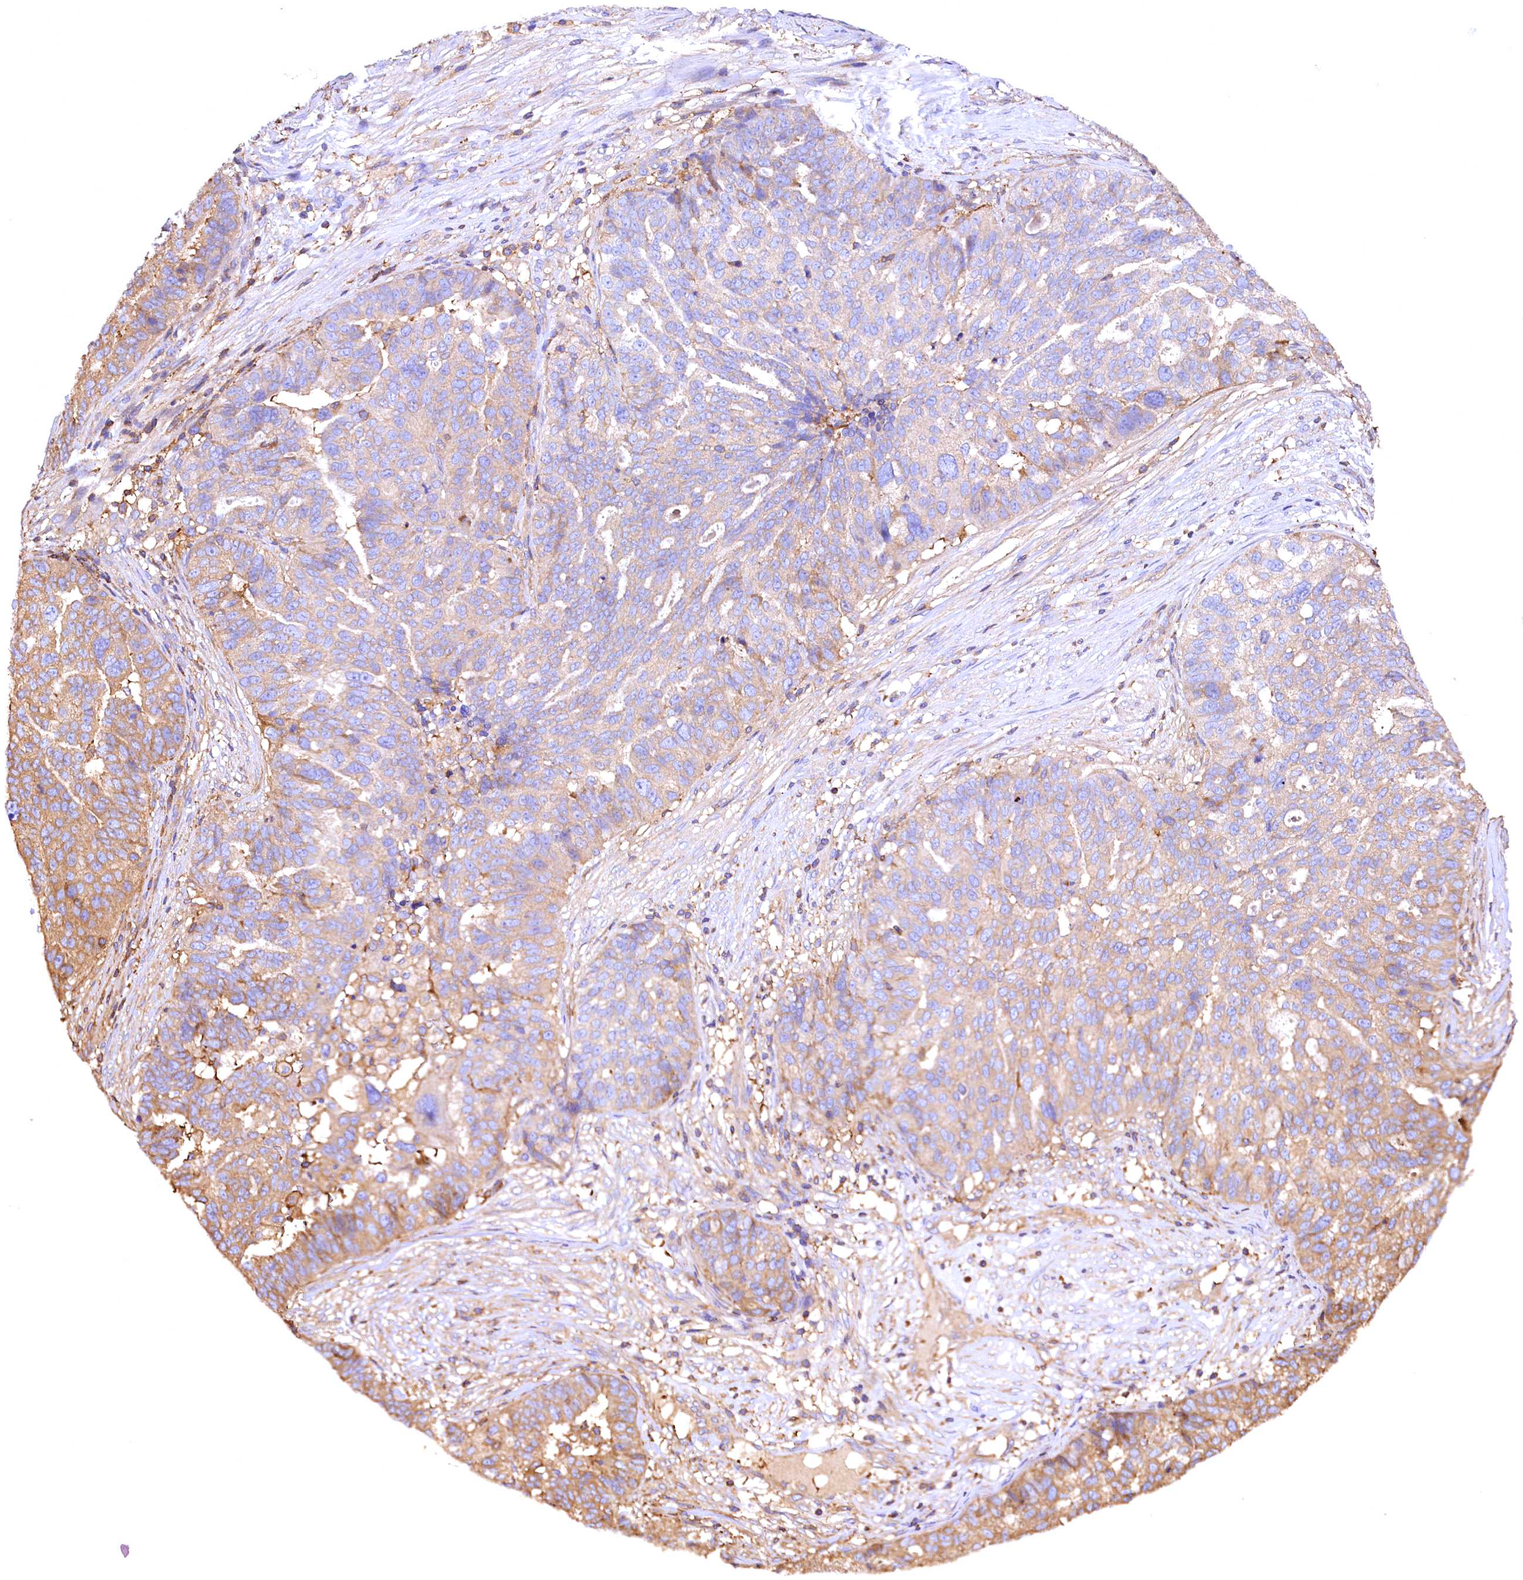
{"staining": {"intensity": "moderate", "quantity": "25%-75%", "location": "cytoplasmic/membranous"}, "tissue": "ovarian cancer", "cell_type": "Tumor cells", "image_type": "cancer", "snomed": [{"axis": "morphology", "description": "Cystadenocarcinoma, serous, NOS"}, {"axis": "topography", "description": "Ovary"}], "caption": "This histopathology image demonstrates serous cystadenocarcinoma (ovarian) stained with immunohistochemistry to label a protein in brown. The cytoplasmic/membranous of tumor cells show moderate positivity for the protein. Nuclei are counter-stained blue.", "gene": "RARS2", "patient": {"sex": "female", "age": 59}}